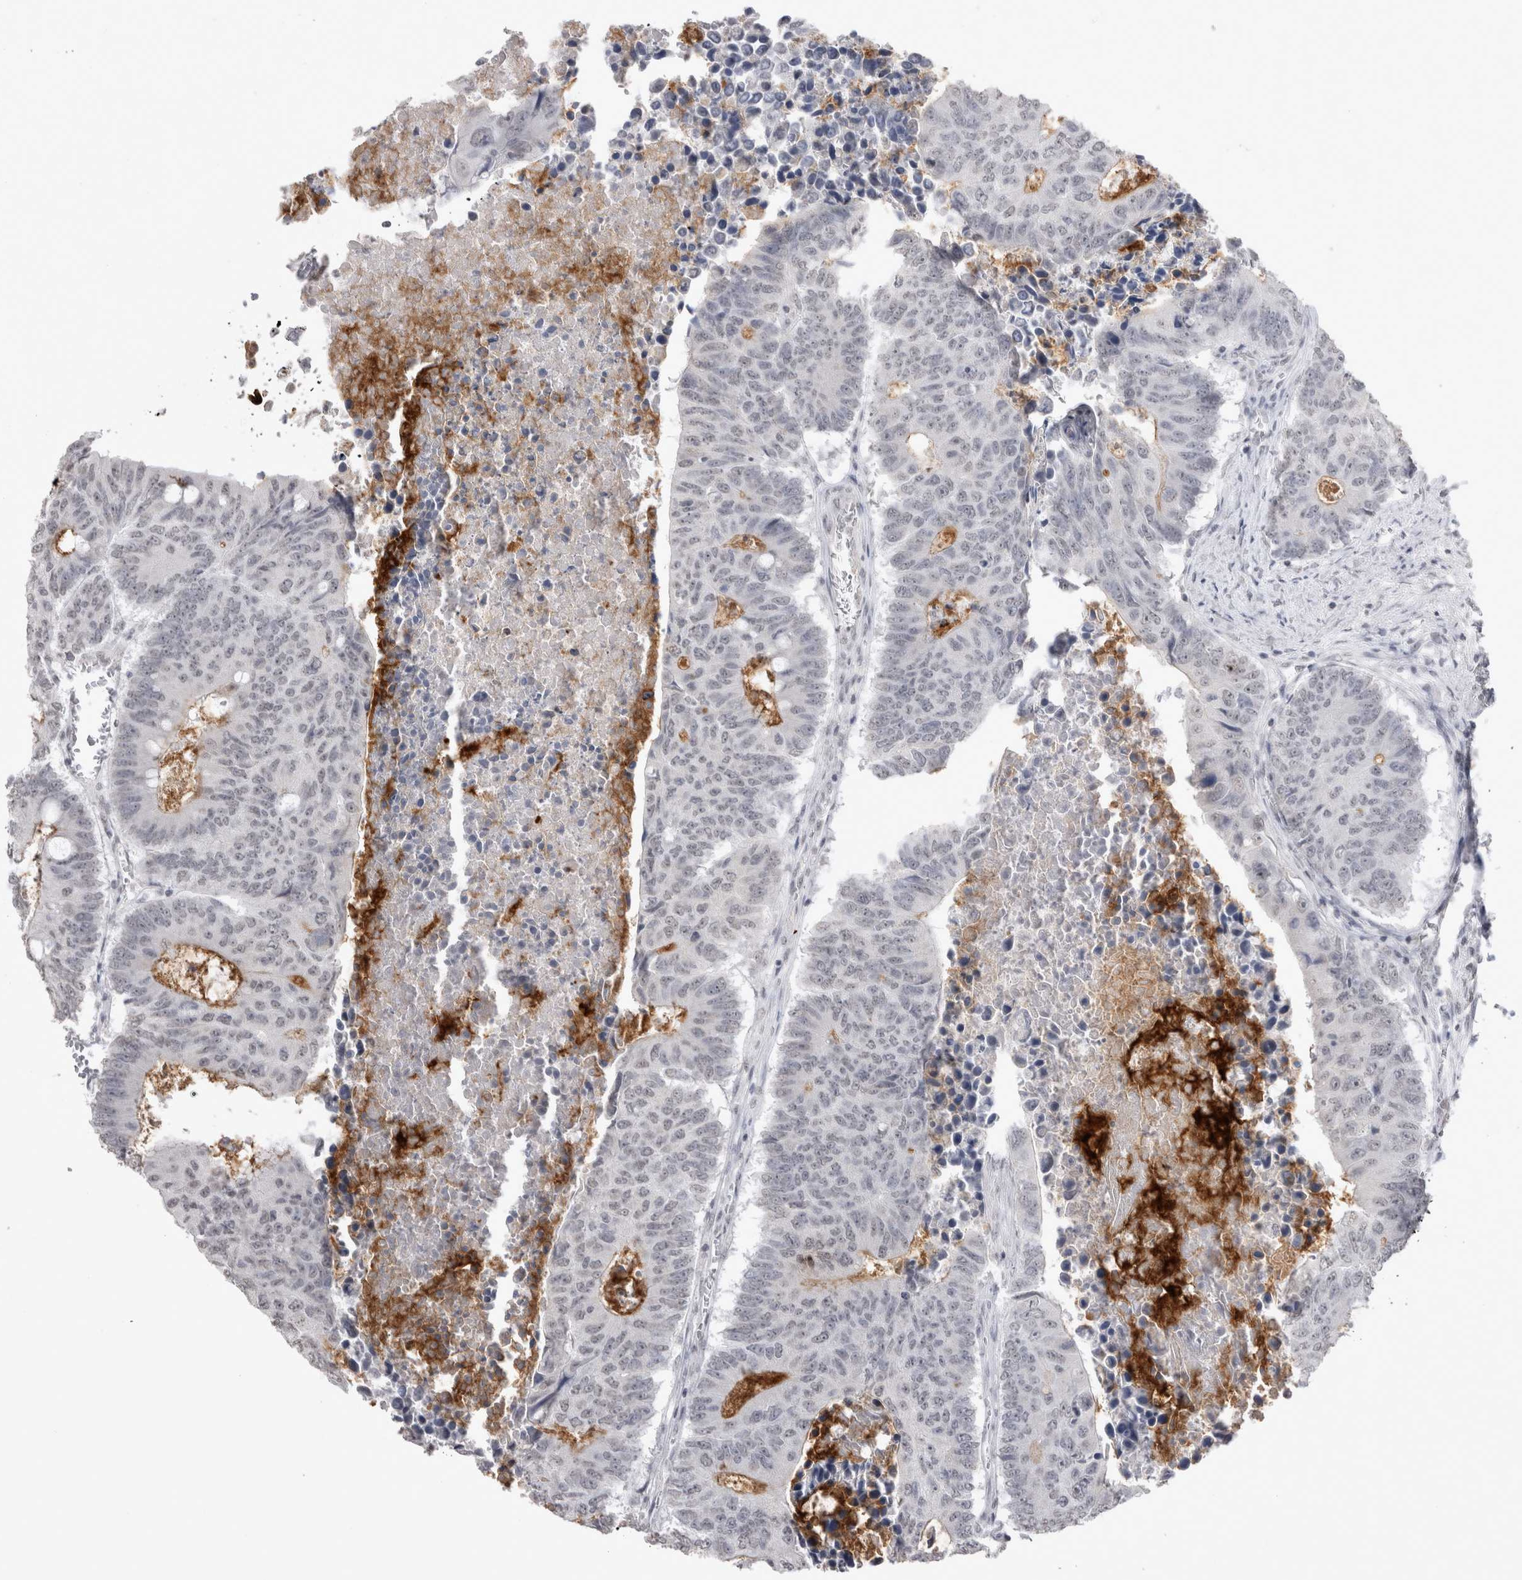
{"staining": {"intensity": "moderate", "quantity": "<25%", "location": "cytoplasmic/membranous"}, "tissue": "colorectal cancer", "cell_type": "Tumor cells", "image_type": "cancer", "snomed": [{"axis": "morphology", "description": "Adenocarcinoma, NOS"}, {"axis": "topography", "description": "Colon"}], "caption": "There is low levels of moderate cytoplasmic/membranous positivity in tumor cells of colorectal adenocarcinoma, as demonstrated by immunohistochemical staining (brown color).", "gene": "DDX4", "patient": {"sex": "male", "age": 87}}